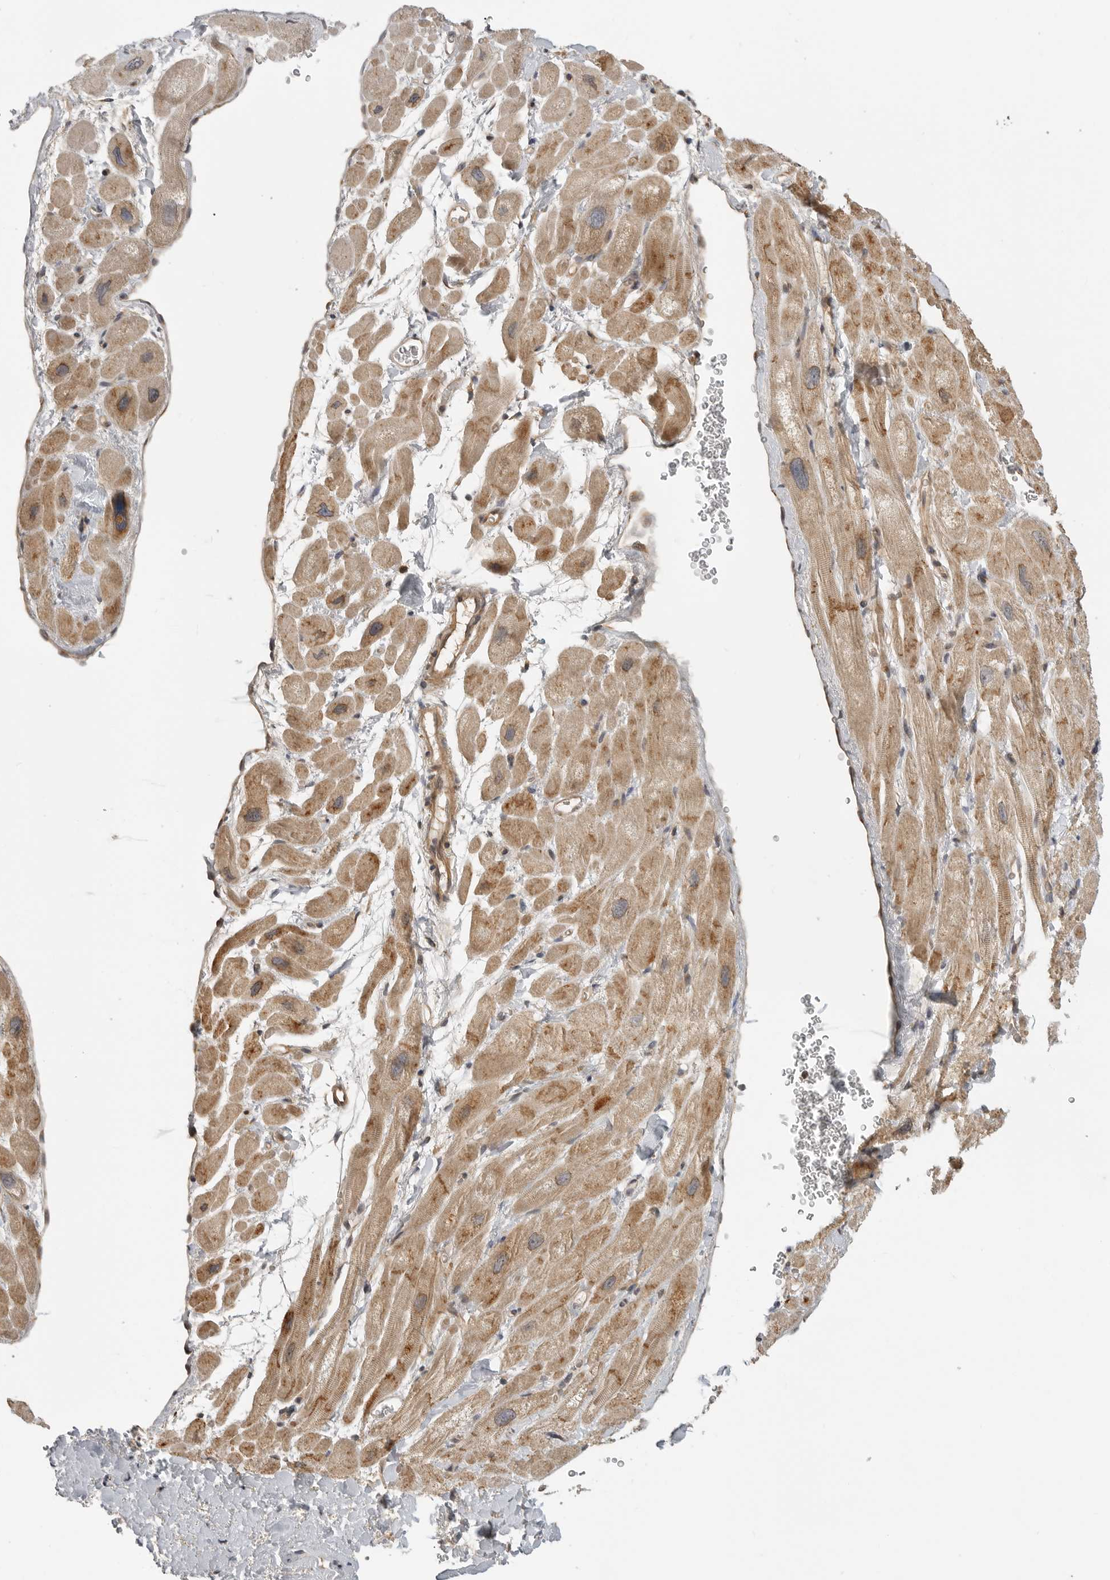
{"staining": {"intensity": "moderate", "quantity": "25%-75%", "location": "cytoplasmic/membranous"}, "tissue": "heart muscle", "cell_type": "Cardiomyocytes", "image_type": "normal", "snomed": [{"axis": "morphology", "description": "Normal tissue, NOS"}, {"axis": "topography", "description": "Heart"}], "caption": "IHC (DAB (3,3'-diaminobenzidine)) staining of benign heart muscle demonstrates moderate cytoplasmic/membranous protein staining in approximately 25%-75% of cardiomyocytes. (Stains: DAB in brown, nuclei in blue, Microscopy: brightfield microscopy at high magnification).", "gene": "CUEDC1", "patient": {"sex": "male", "age": 49}}